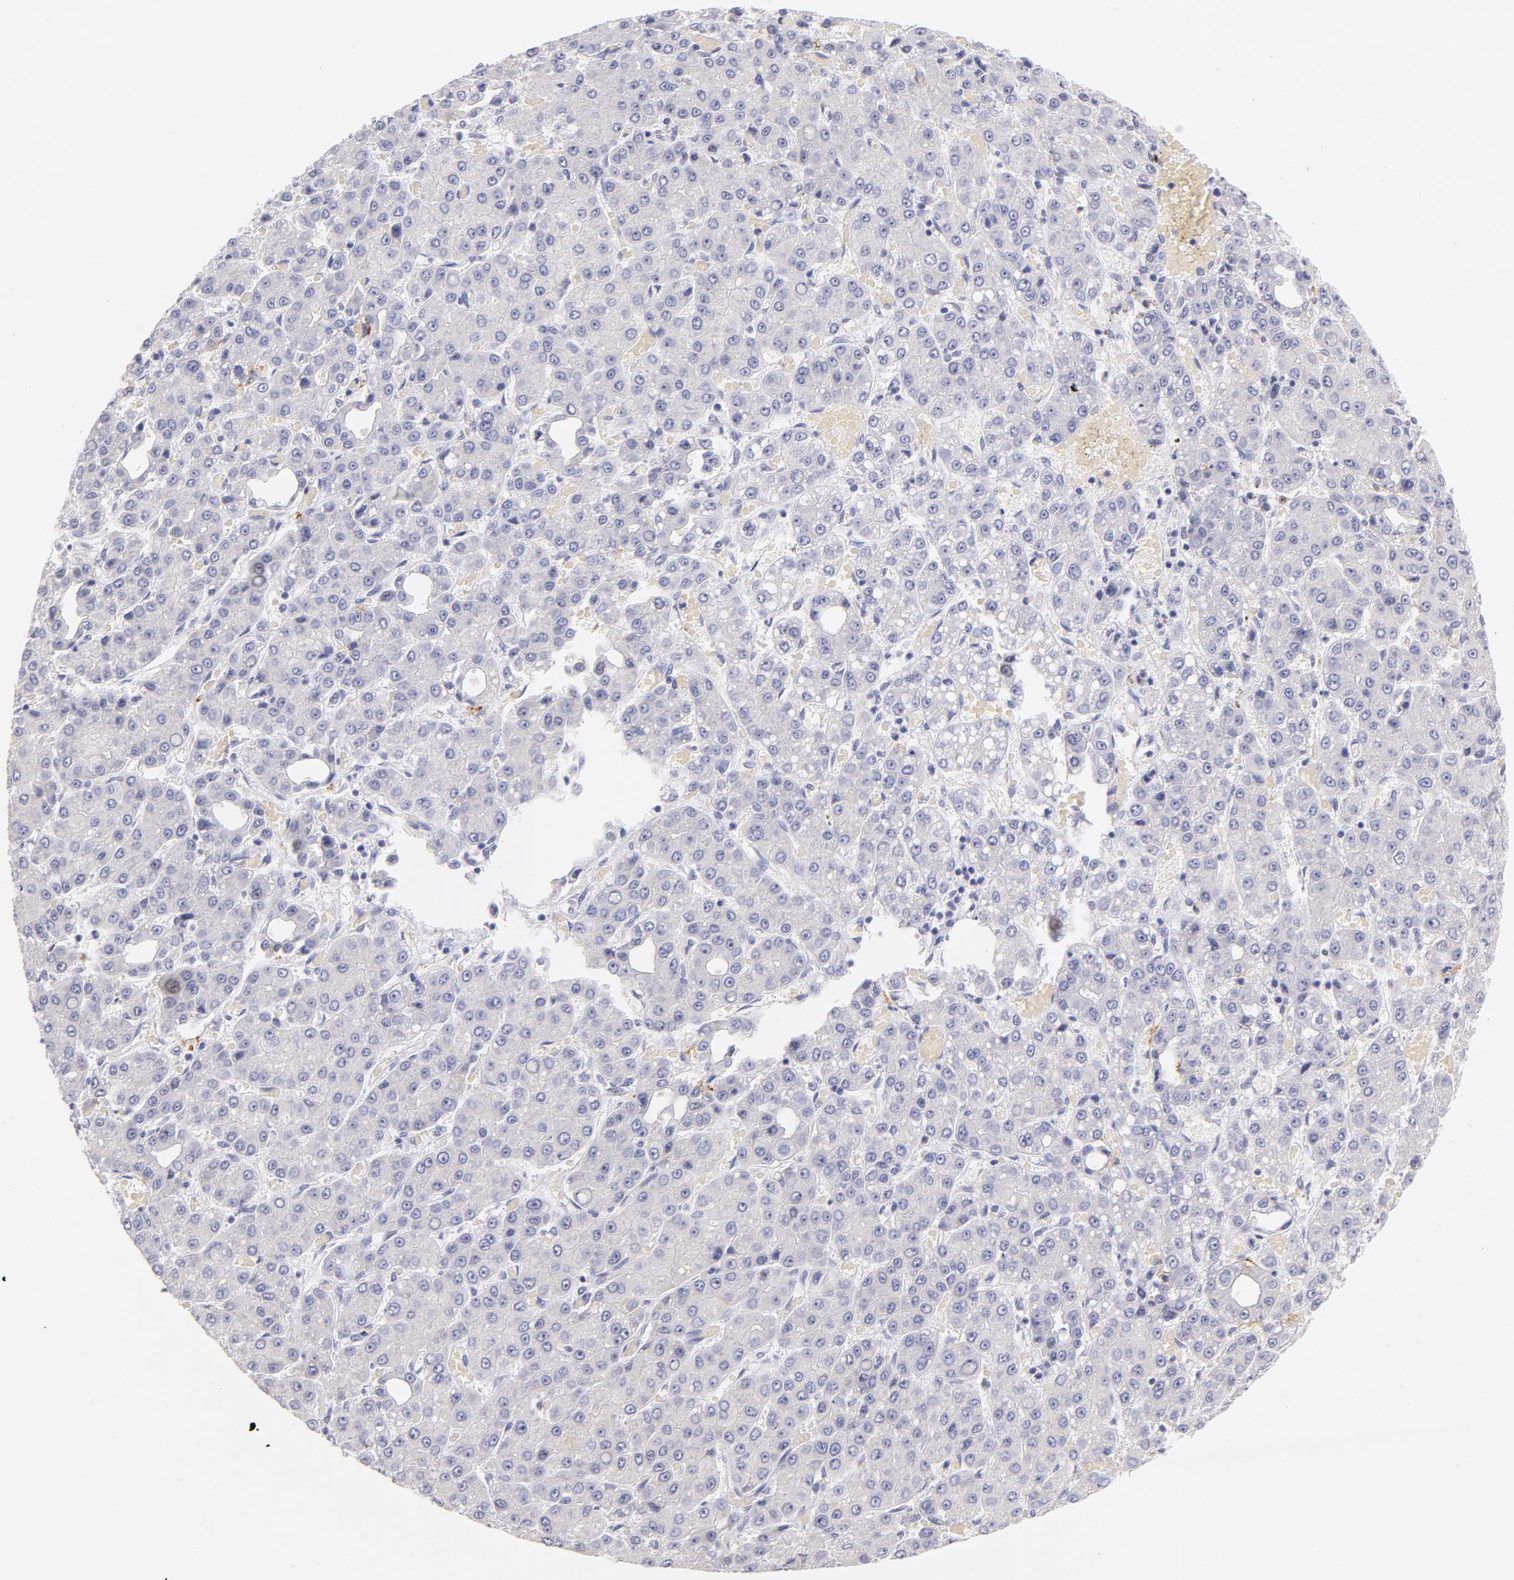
{"staining": {"intensity": "negative", "quantity": "none", "location": "none"}, "tissue": "liver cancer", "cell_type": "Tumor cells", "image_type": "cancer", "snomed": [{"axis": "morphology", "description": "Carcinoma, Hepatocellular, NOS"}, {"axis": "topography", "description": "Liver"}], "caption": "An IHC photomicrograph of liver cancer (hepatocellular carcinoma) is shown. There is no staining in tumor cells of liver cancer (hepatocellular carcinoma). (DAB immunohistochemistry (IHC) with hematoxylin counter stain).", "gene": "CD44", "patient": {"sex": "male", "age": 69}}